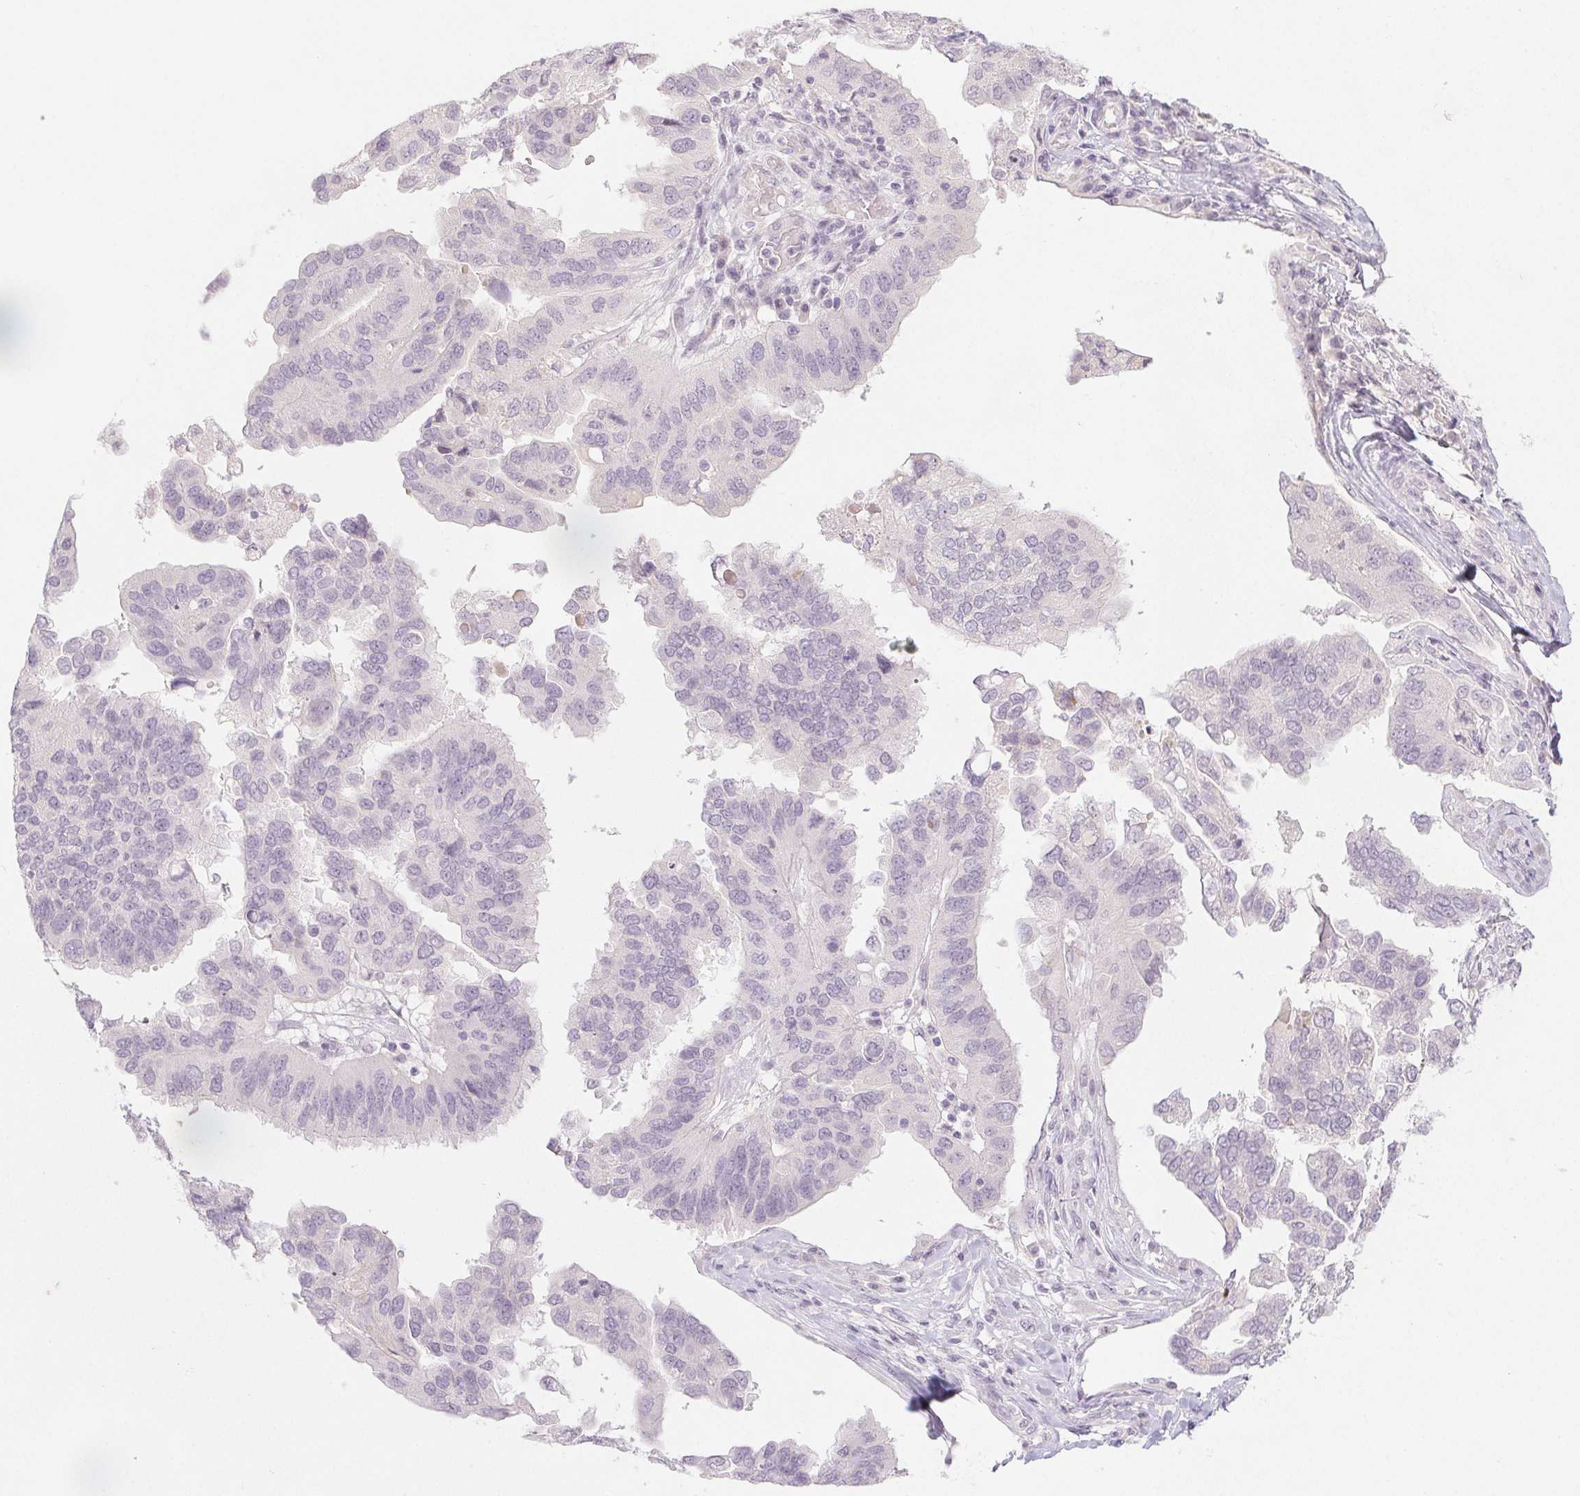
{"staining": {"intensity": "negative", "quantity": "none", "location": "none"}, "tissue": "ovarian cancer", "cell_type": "Tumor cells", "image_type": "cancer", "snomed": [{"axis": "morphology", "description": "Cystadenocarcinoma, serous, NOS"}, {"axis": "topography", "description": "Ovary"}], "caption": "Immunohistochemistry micrograph of neoplastic tissue: human ovarian serous cystadenocarcinoma stained with DAB (3,3'-diaminobenzidine) displays no significant protein positivity in tumor cells.", "gene": "PI3", "patient": {"sex": "female", "age": 79}}